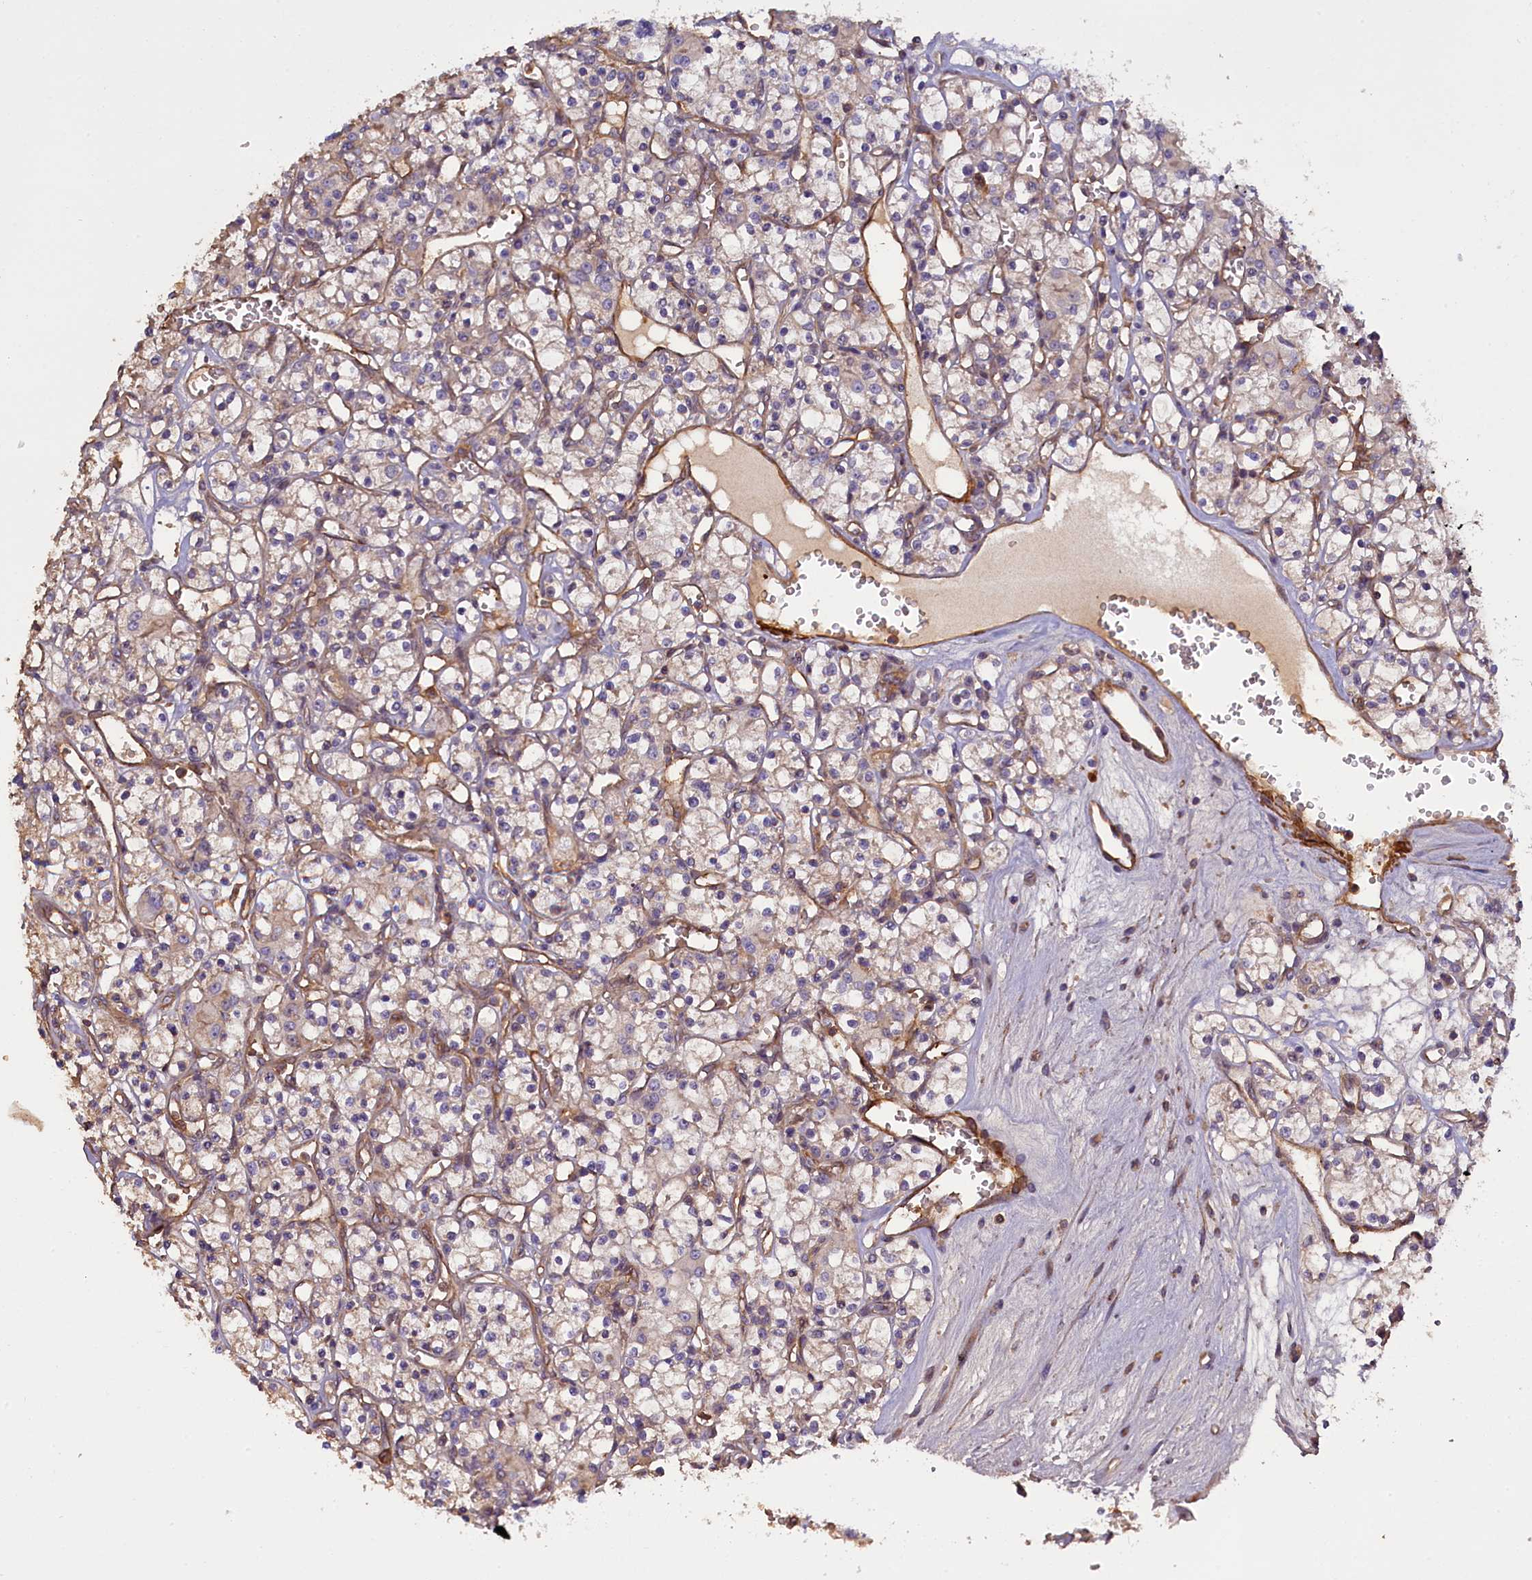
{"staining": {"intensity": "weak", "quantity": "<25%", "location": "cytoplasmic/membranous"}, "tissue": "renal cancer", "cell_type": "Tumor cells", "image_type": "cancer", "snomed": [{"axis": "morphology", "description": "Adenocarcinoma, NOS"}, {"axis": "topography", "description": "Kidney"}], "caption": "DAB (3,3'-diaminobenzidine) immunohistochemical staining of human renal cancer reveals no significant expression in tumor cells. The staining was performed using DAB to visualize the protein expression in brown, while the nuclei were stained in blue with hematoxylin (Magnification: 20x).", "gene": "FUZ", "patient": {"sex": "female", "age": 59}}